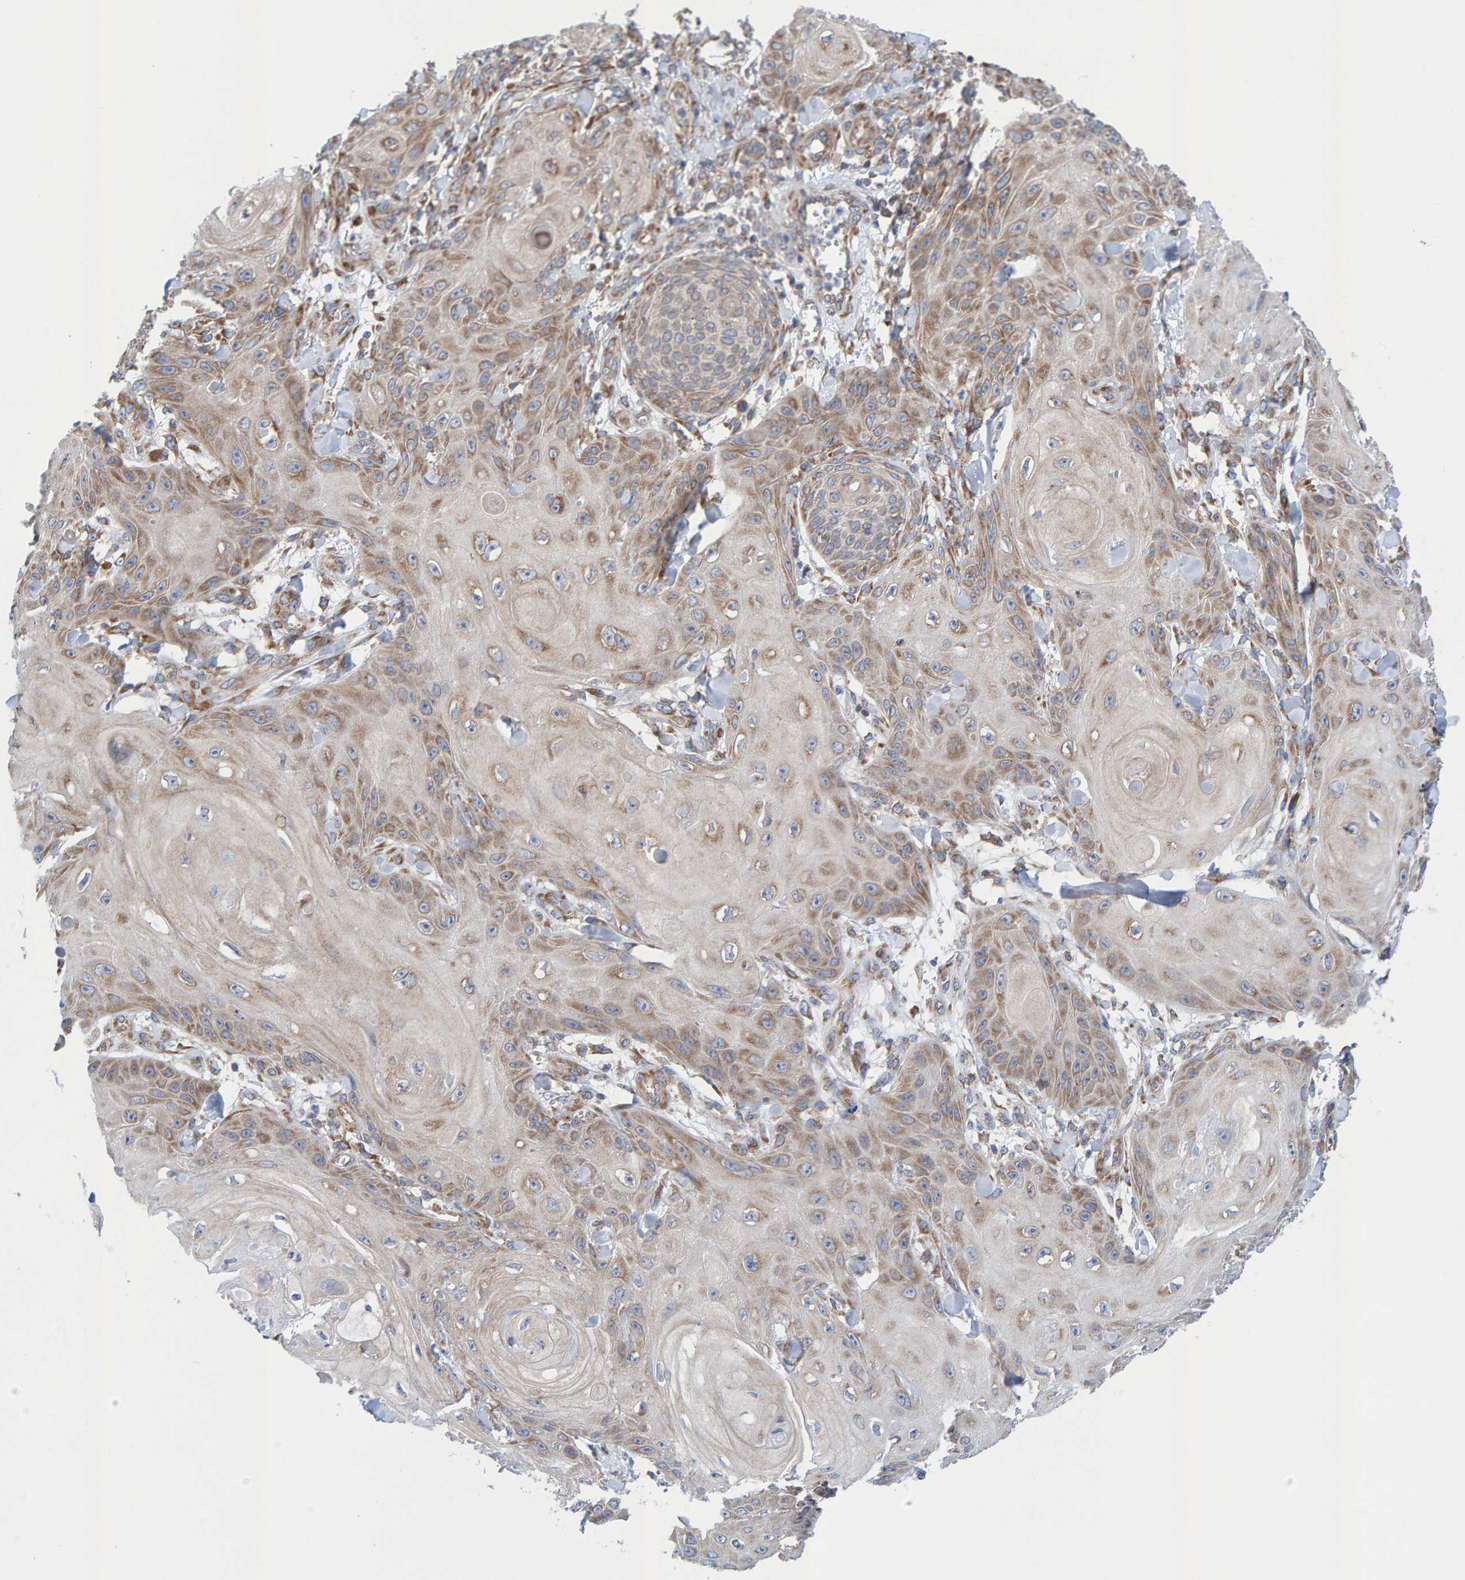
{"staining": {"intensity": "moderate", "quantity": ">75%", "location": "cytoplasmic/membranous"}, "tissue": "skin cancer", "cell_type": "Tumor cells", "image_type": "cancer", "snomed": [{"axis": "morphology", "description": "Squamous cell carcinoma, NOS"}, {"axis": "topography", "description": "Skin"}], "caption": "IHC photomicrograph of human skin cancer stained for a protein (brown), which displays medium levels of moderate cytoplasmic/membranous positivity in approximately >75% of tumor cells.", "gene": "CDK5RAP3", "patient": {"sex": "male", "age": 74}}